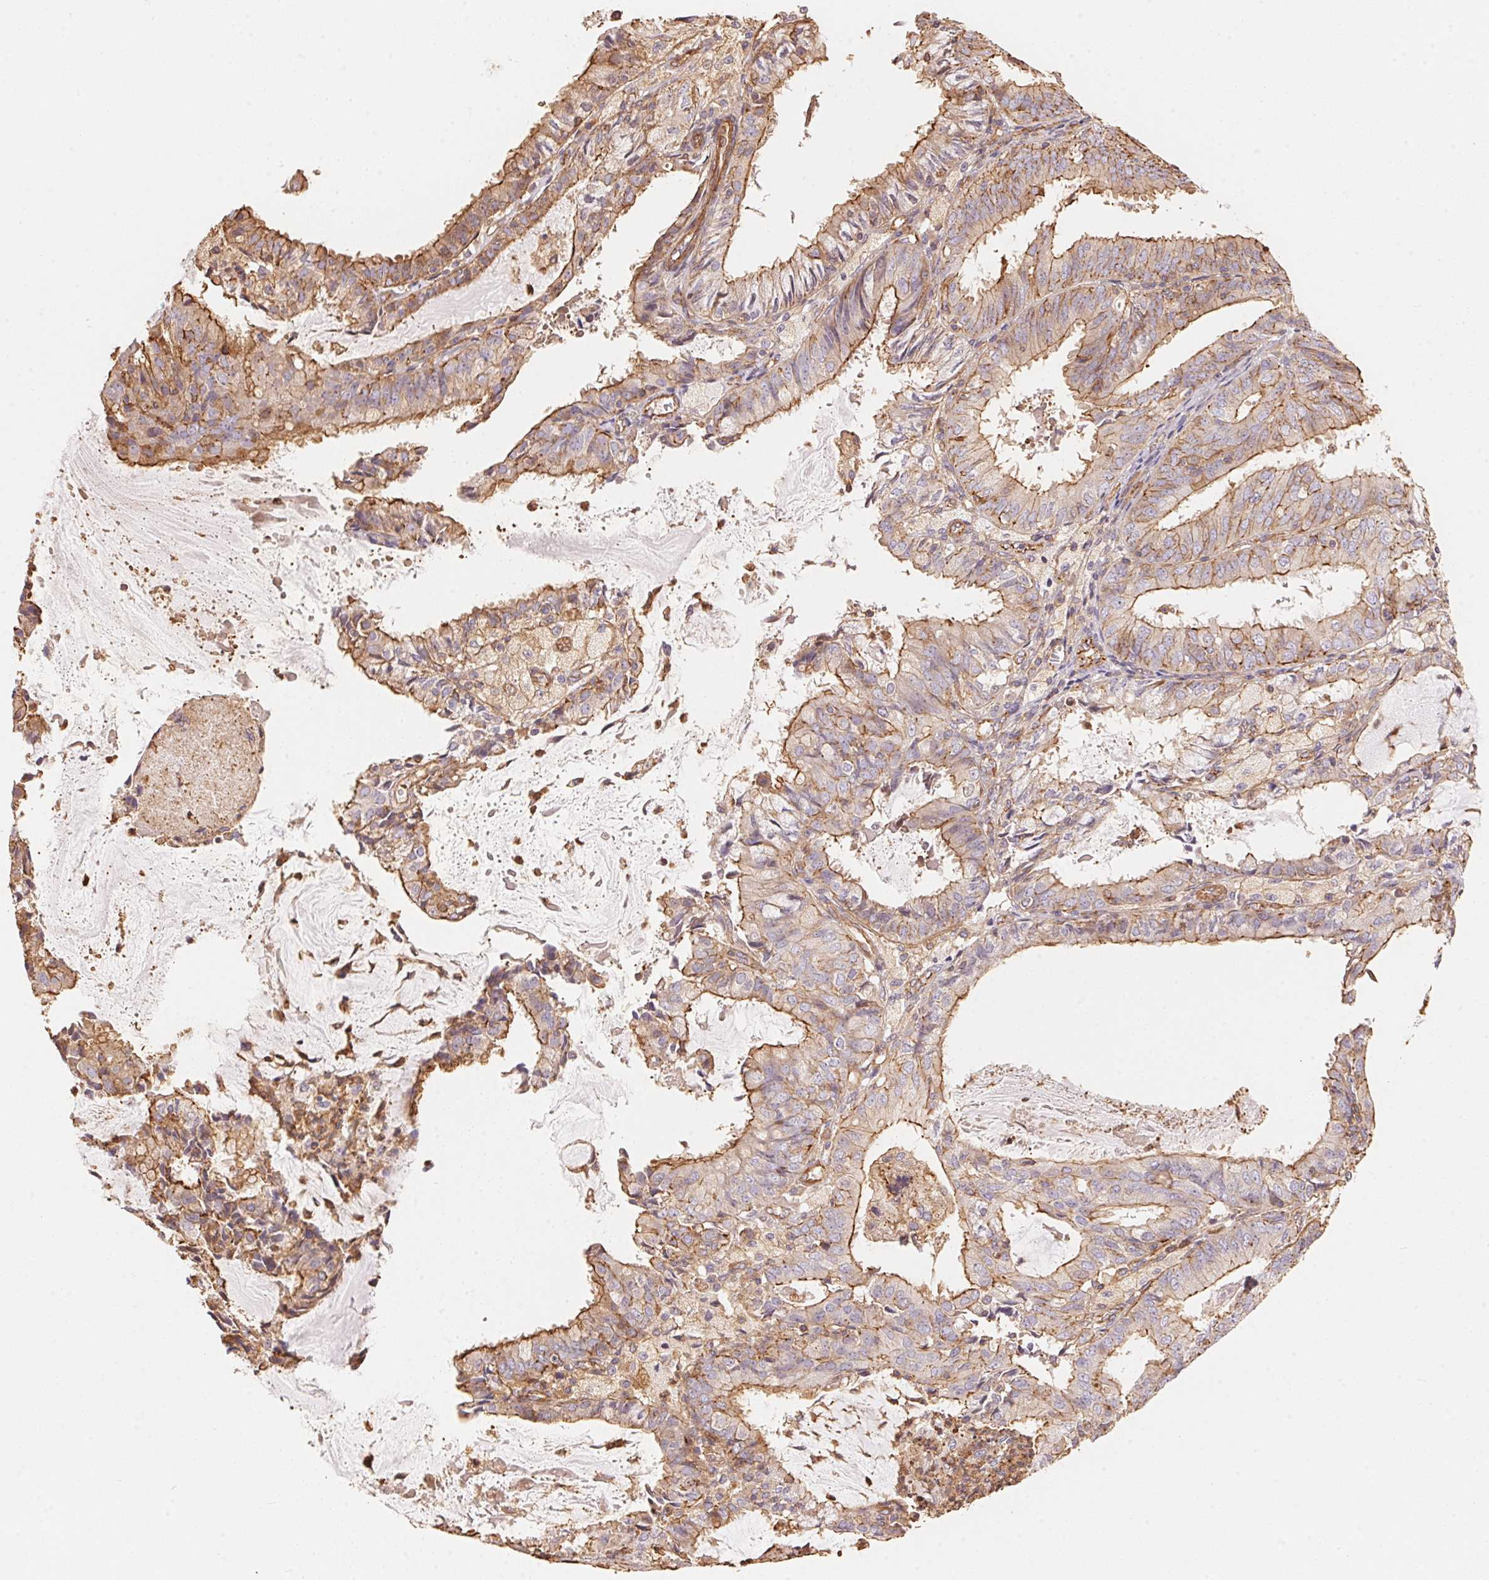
{"staining": {"intensity": "moderate", "quantity": "25%-75%", "location": "cytoplasmic/membranous"}, "tissue": "endometrial cancer", "cell_type": "Tumor cells", "image_type": "cancer", "snomed": [{"axis": "morphology", "description": "Adenocarcinoma, NOS"}, {"axis": "topography", "description": "Endometrium"}], "caption": "Human endometrial cancer stained for a protein (brown) exhibits moderate cytoplasmic/membranous positive expression in approximately 25%-75% of tumor cells.", "gene": "FRAS1", "patient": {"sex": "female", "age": 57}}